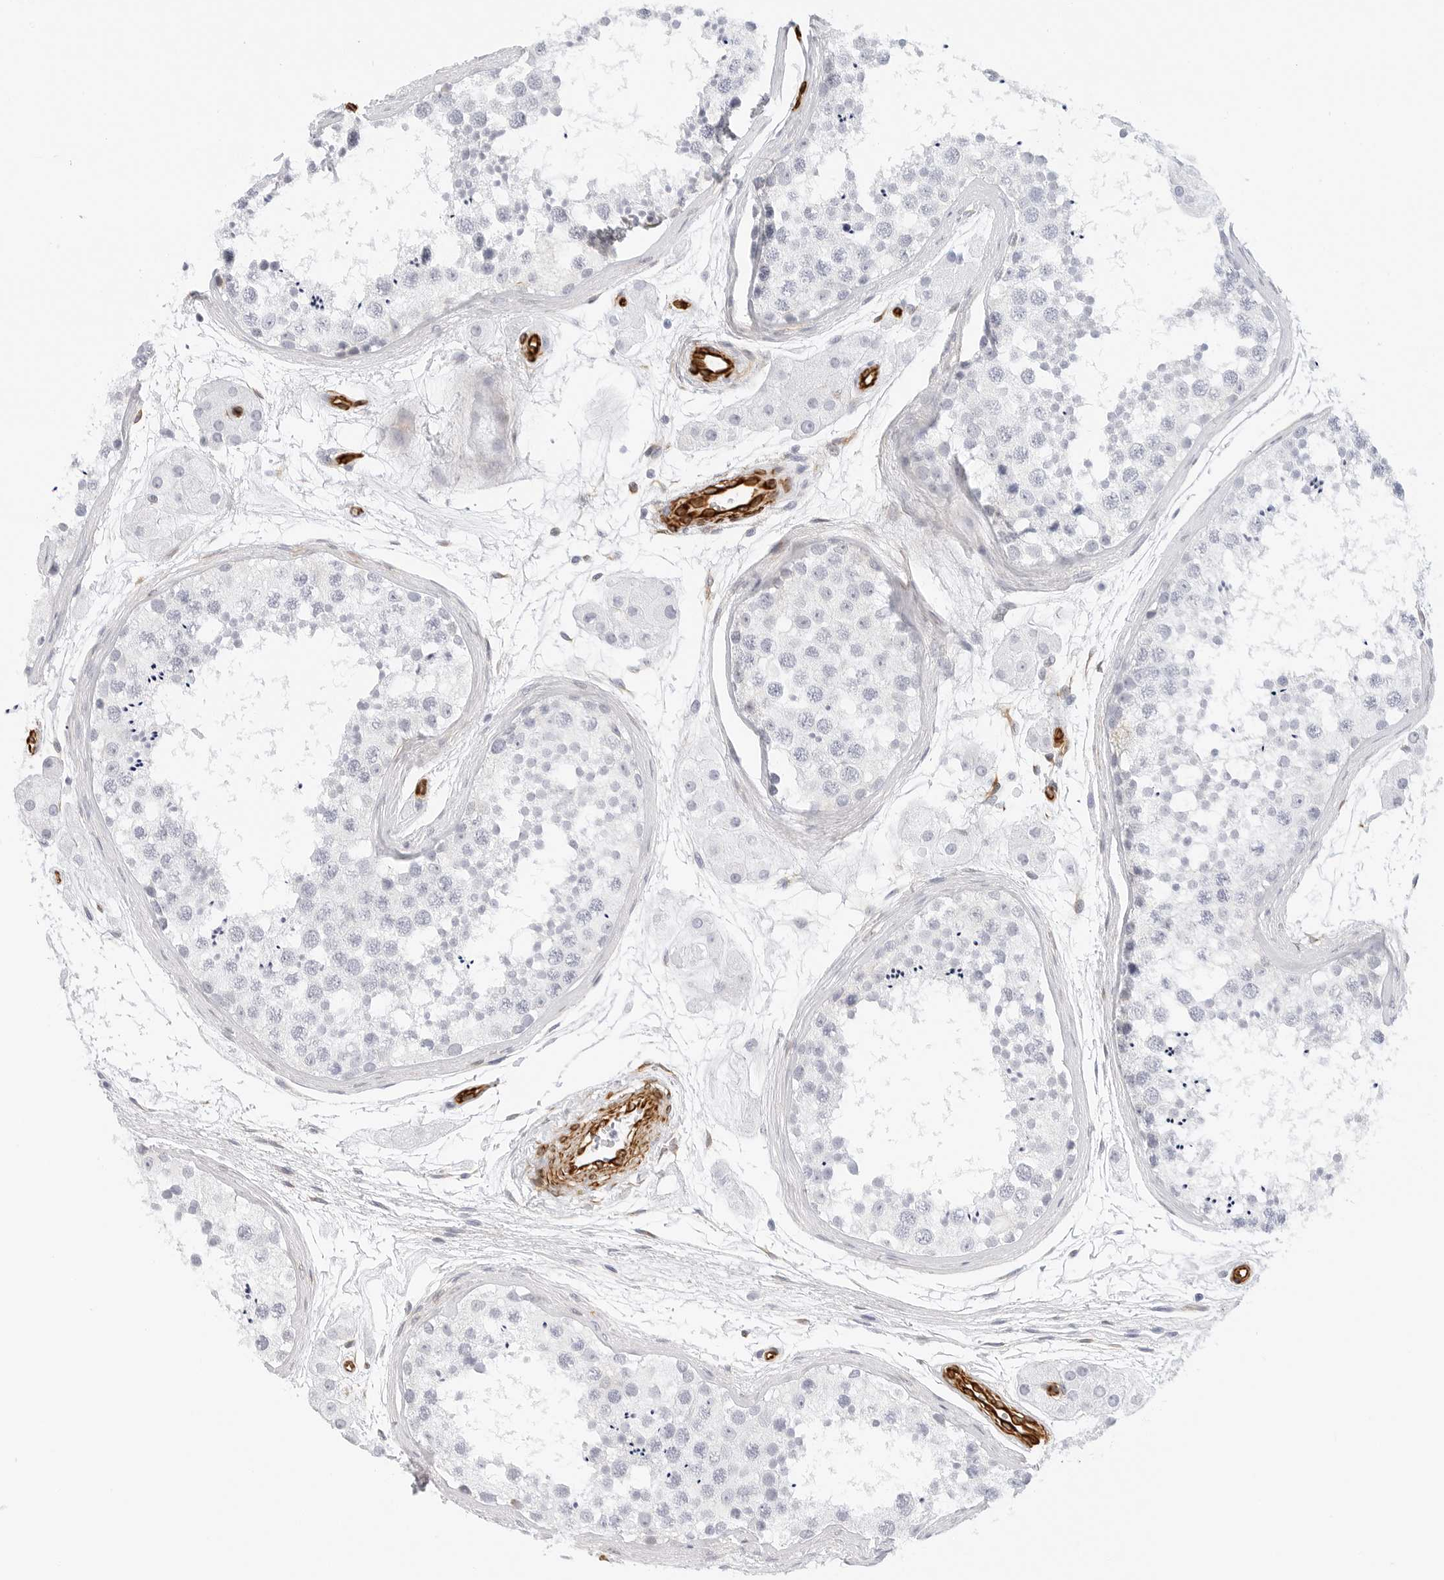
{"staining": {"intensity": "negative", "quantity": "none", "location": "none"}, "tissue": "testis", "cell_type": "Cells in seminiferous ducts", "image_type": "normal", "snomed": [{"axis": "morphology", "description": "Normal tissue, NOS"}, {"axis": "topography", "description": "Testis"}], "caption": "Immunohistochemistry histopathology image of benign human testis stained for a protein (brown), which displays no positivity in cells in seminiferous ducts.", "gene": "NES", "patient": {"sex": "male", "age": 56}}